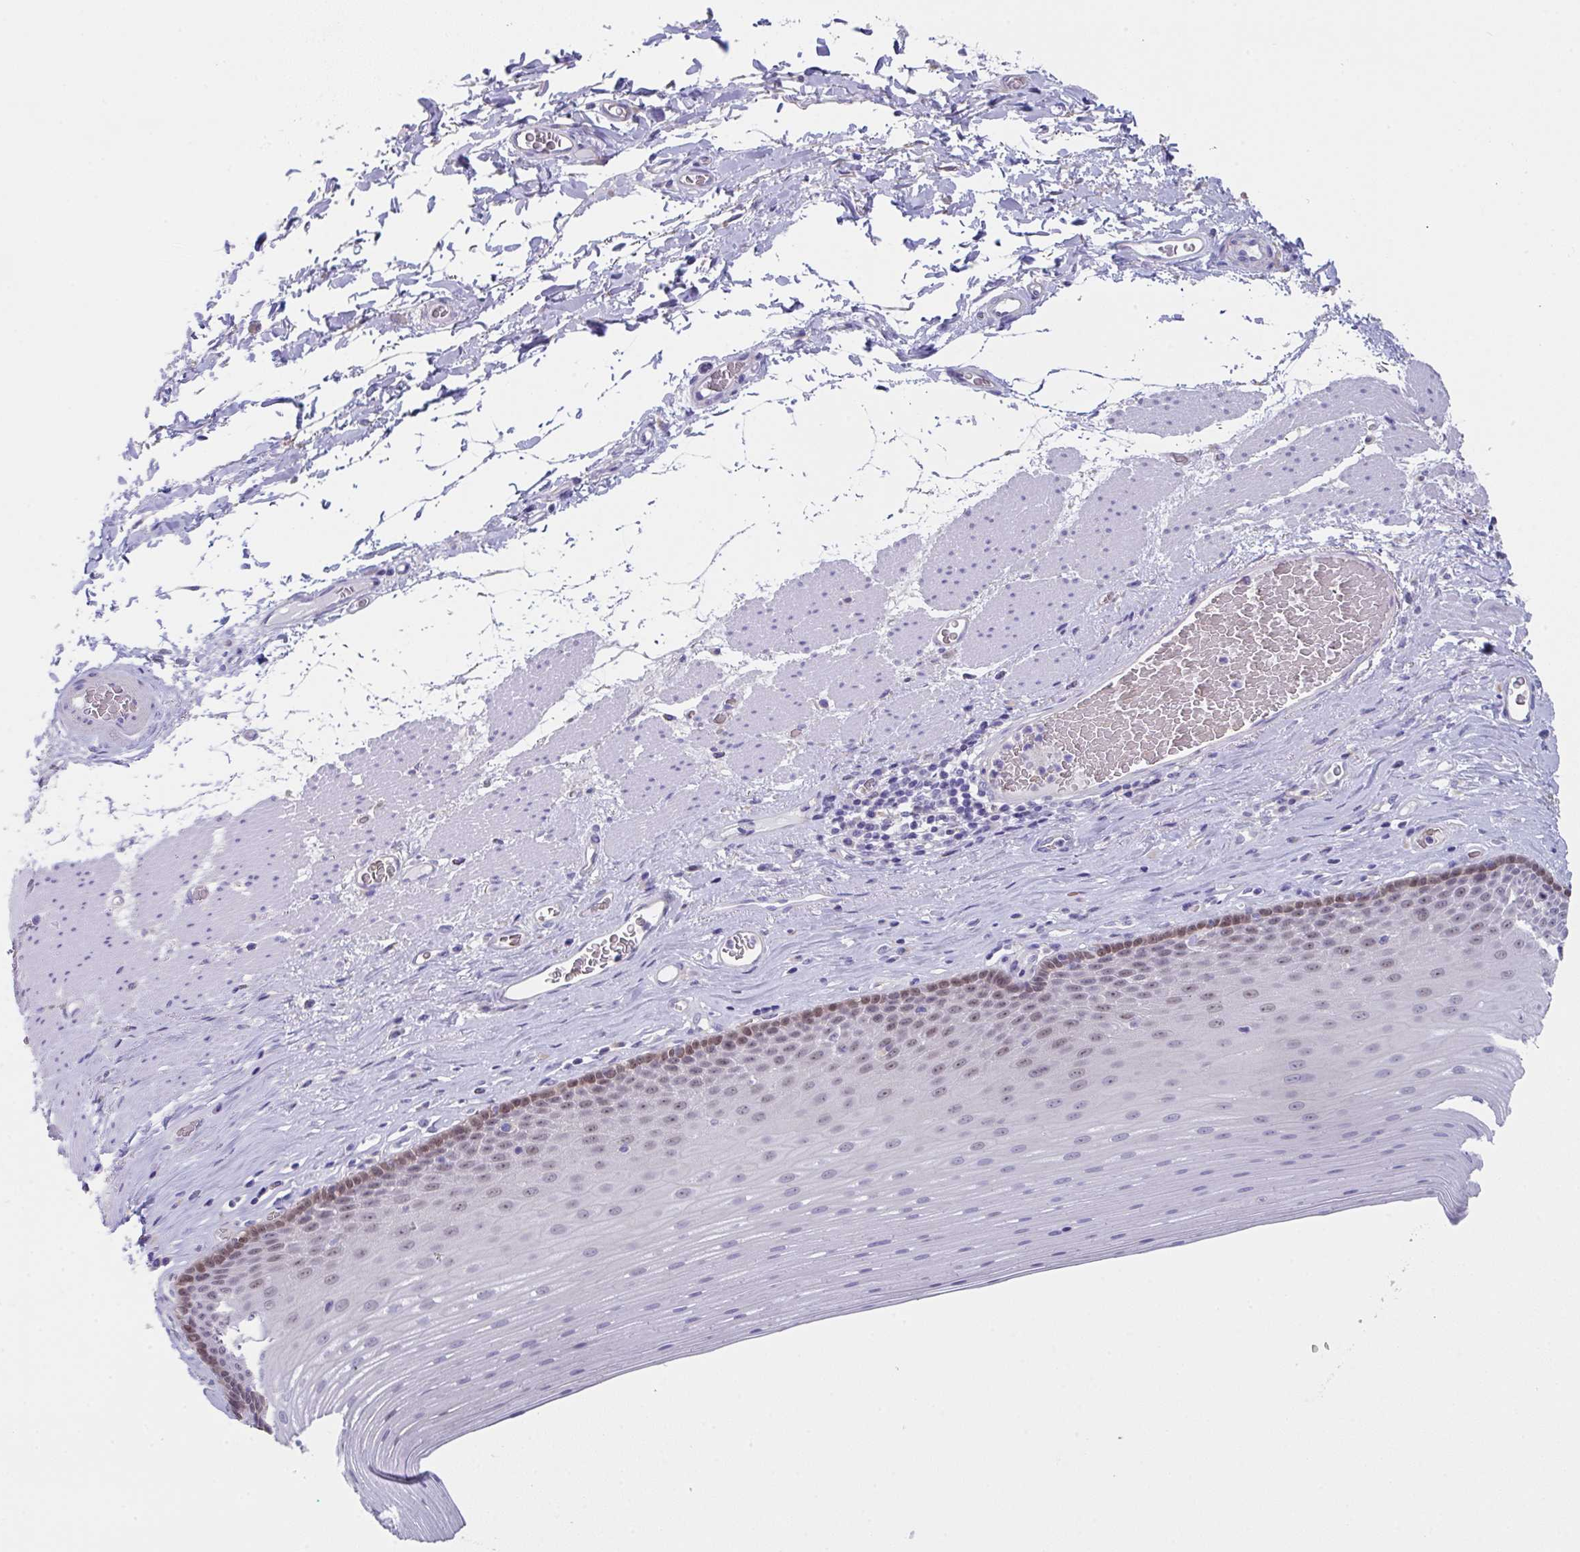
{"staining": {"intensity": "moderate", "quantity": "<25%", "location": "nuclear"}, "tissue": "esophagus", "cell_type": "Squamous epithelial cells", "image_type": "normal", "snomed": [{"axis": "morphology", "description": "Normal tissue, NOS"}, {"axis": "topography", "description": "Esophagus"}], "caption": "Immunohistochemistry histopathology image of unremarkable esophagus: human esophagus stained using immunohistochemistry (IHC) reveals low levels of moderate protein expression localized specifically in the nuclear of squamous epithelial cells, appearing as a nuclear brown color.", "gene": "TFAP2C", "patient": {"sex": "male", "age": 62}}